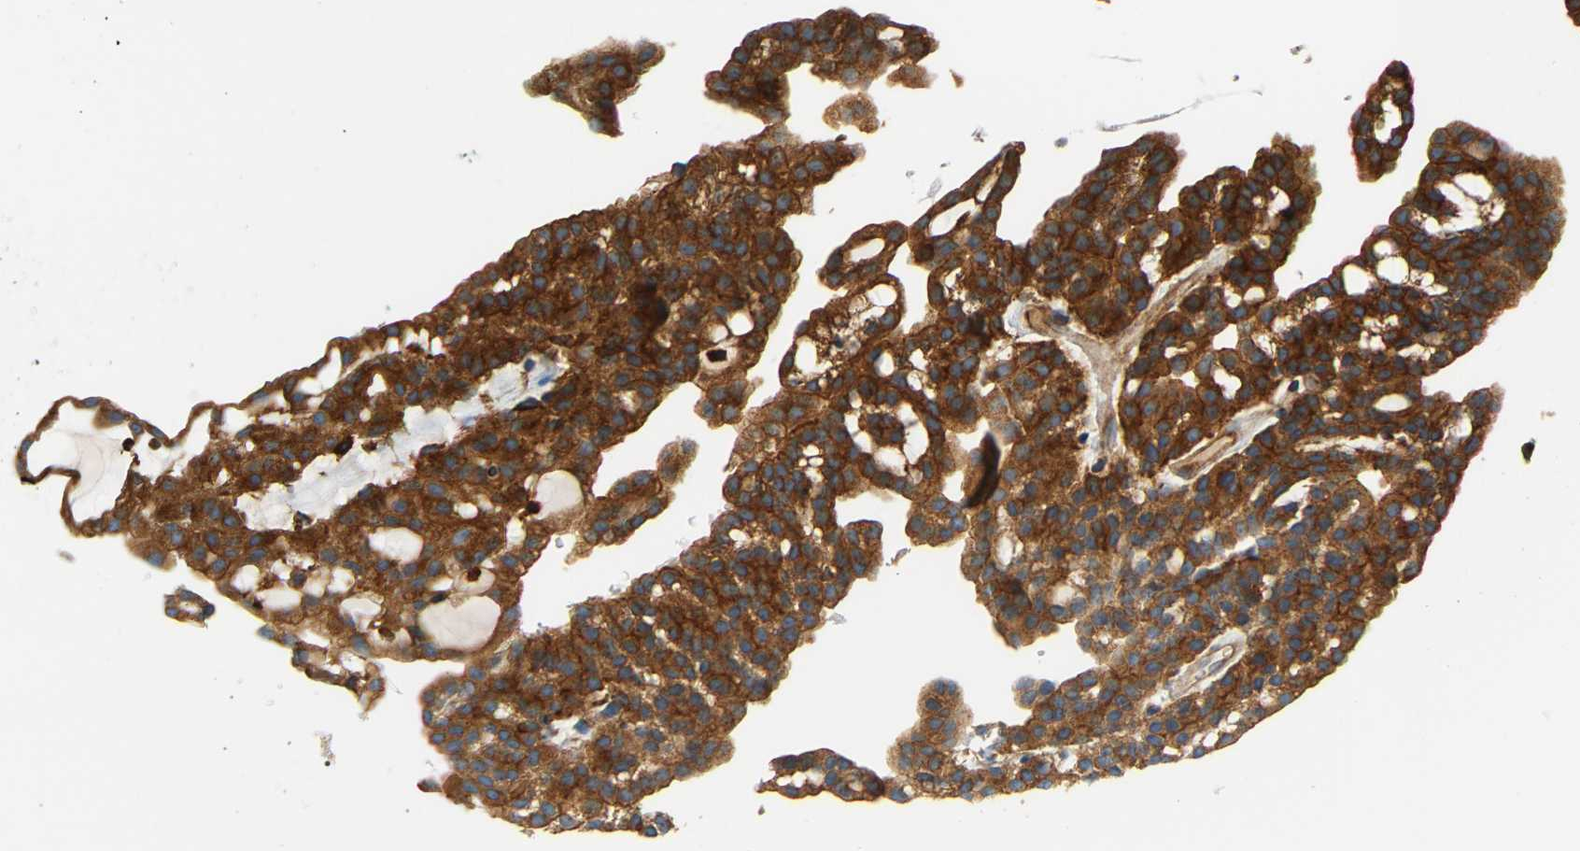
{"staining": {"intensity": "strong", "quantity": ">75%", "location": "cytoplasmic/membranous"}, "tissue": "renal cancer", "cell_type": "Tumor cells", "image_type": "cancer", "snomed": [{"axis": "morphology", "description": "Adenocarcinoma, NOS"}, {"axis": "topography", "description": "Kidney"}], "caption": "Protein staining by IHC reveals strong cytoplasmic/membranous positivity in approximately >75% of tumor cells in renal adenocarcinoma.", "gene": "PICALM", "patient": {"sex": "male", "age": 63}}